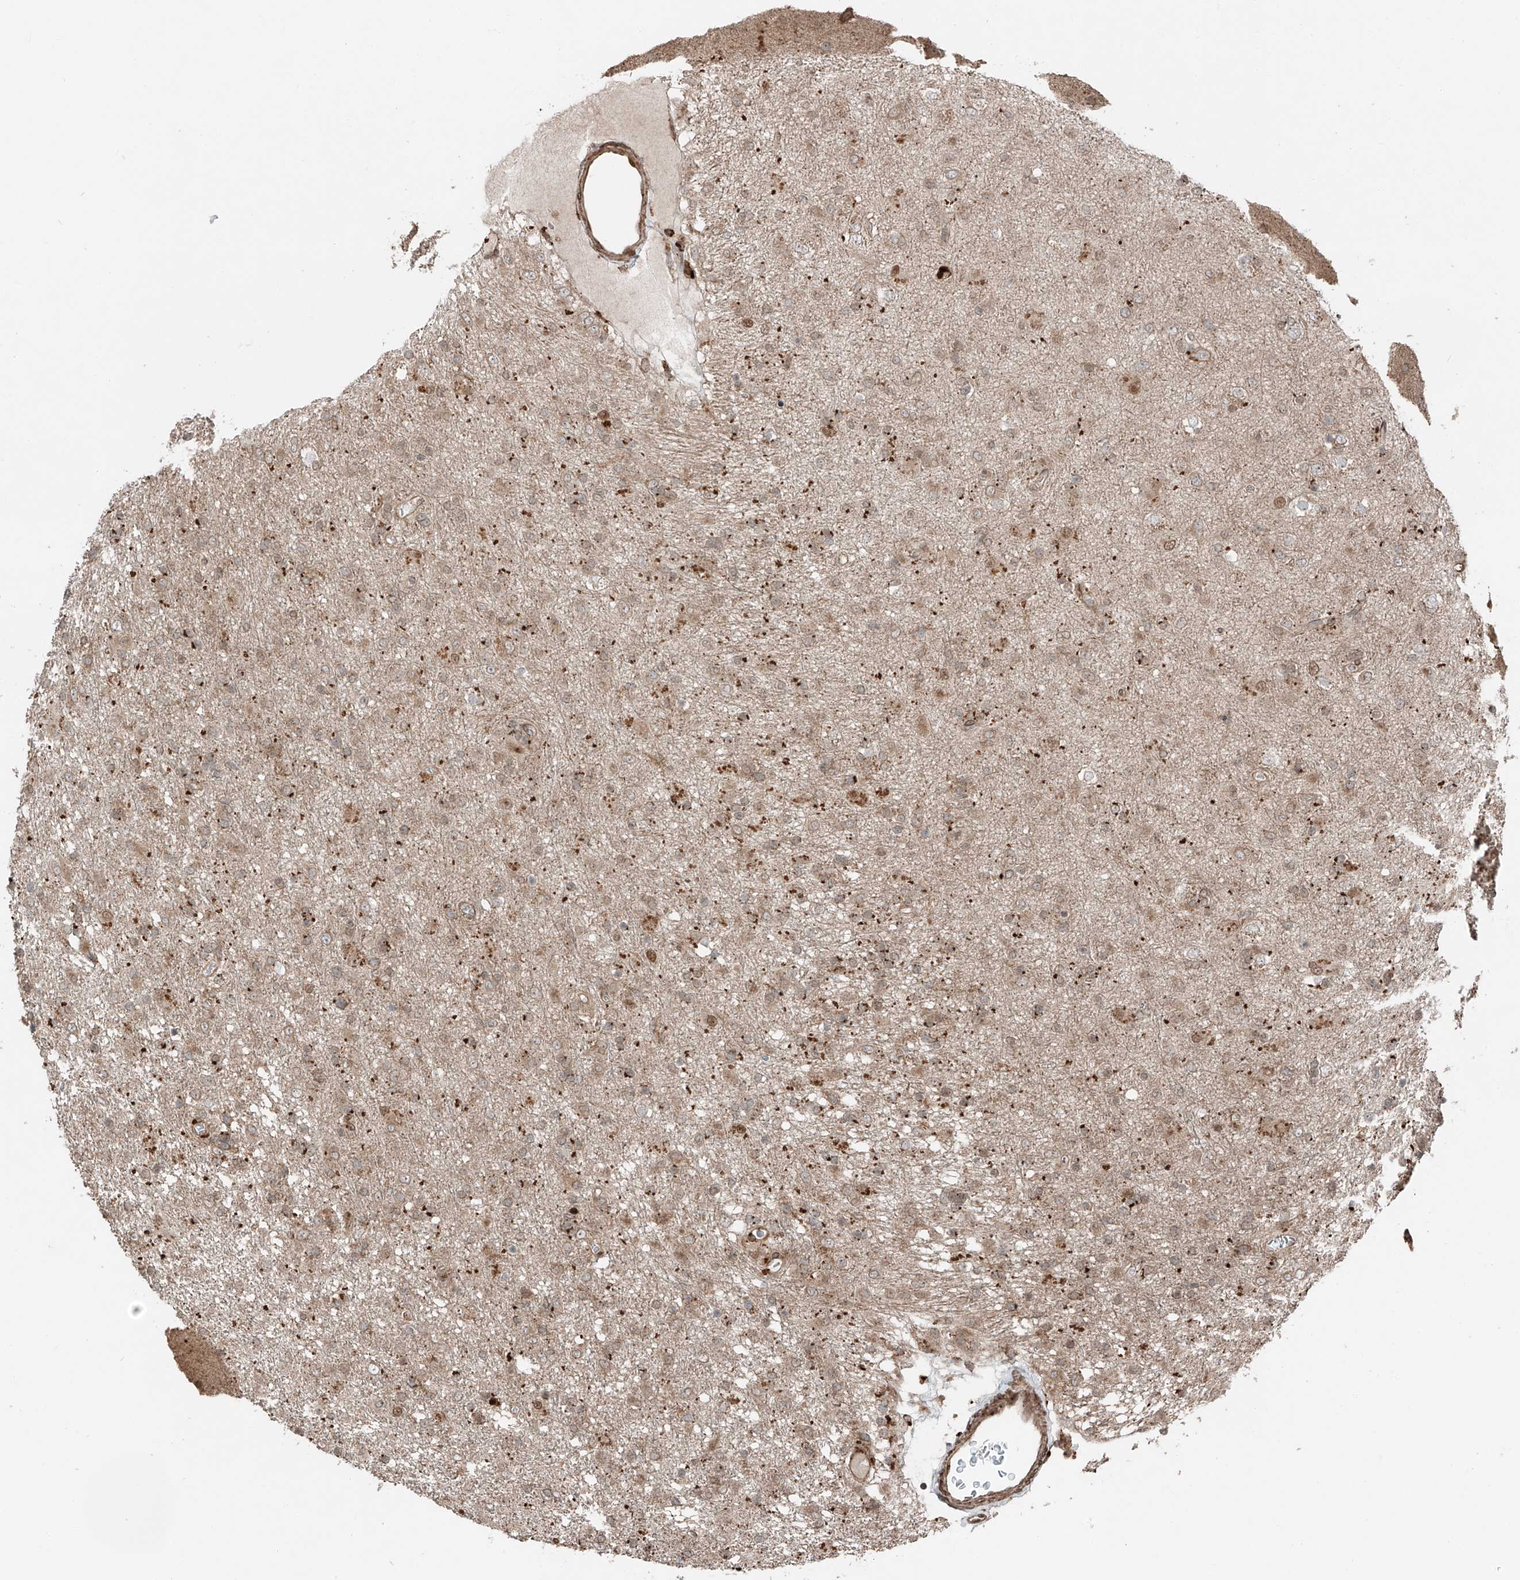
{"staining": {"intensity": "weak", "quantity": "25%-75%", "location": "cytoplasmic/membranous"}, "tissue": "glioma", "cell_type": "Tumor cells", "image_type": "cancer", "snomed": [{"axis": "morphology", "description": "Glioma, malignant, Low grade"}, {"axis": "topography", "description": "Brain"}], "caption": "The image exhibits a brown stain indicating the presence of a protein in the cytoplasmic/membranous of tumor cells in glioma.", "gene": "CEP162", "patient": {"sex": "male", "age": 65}}